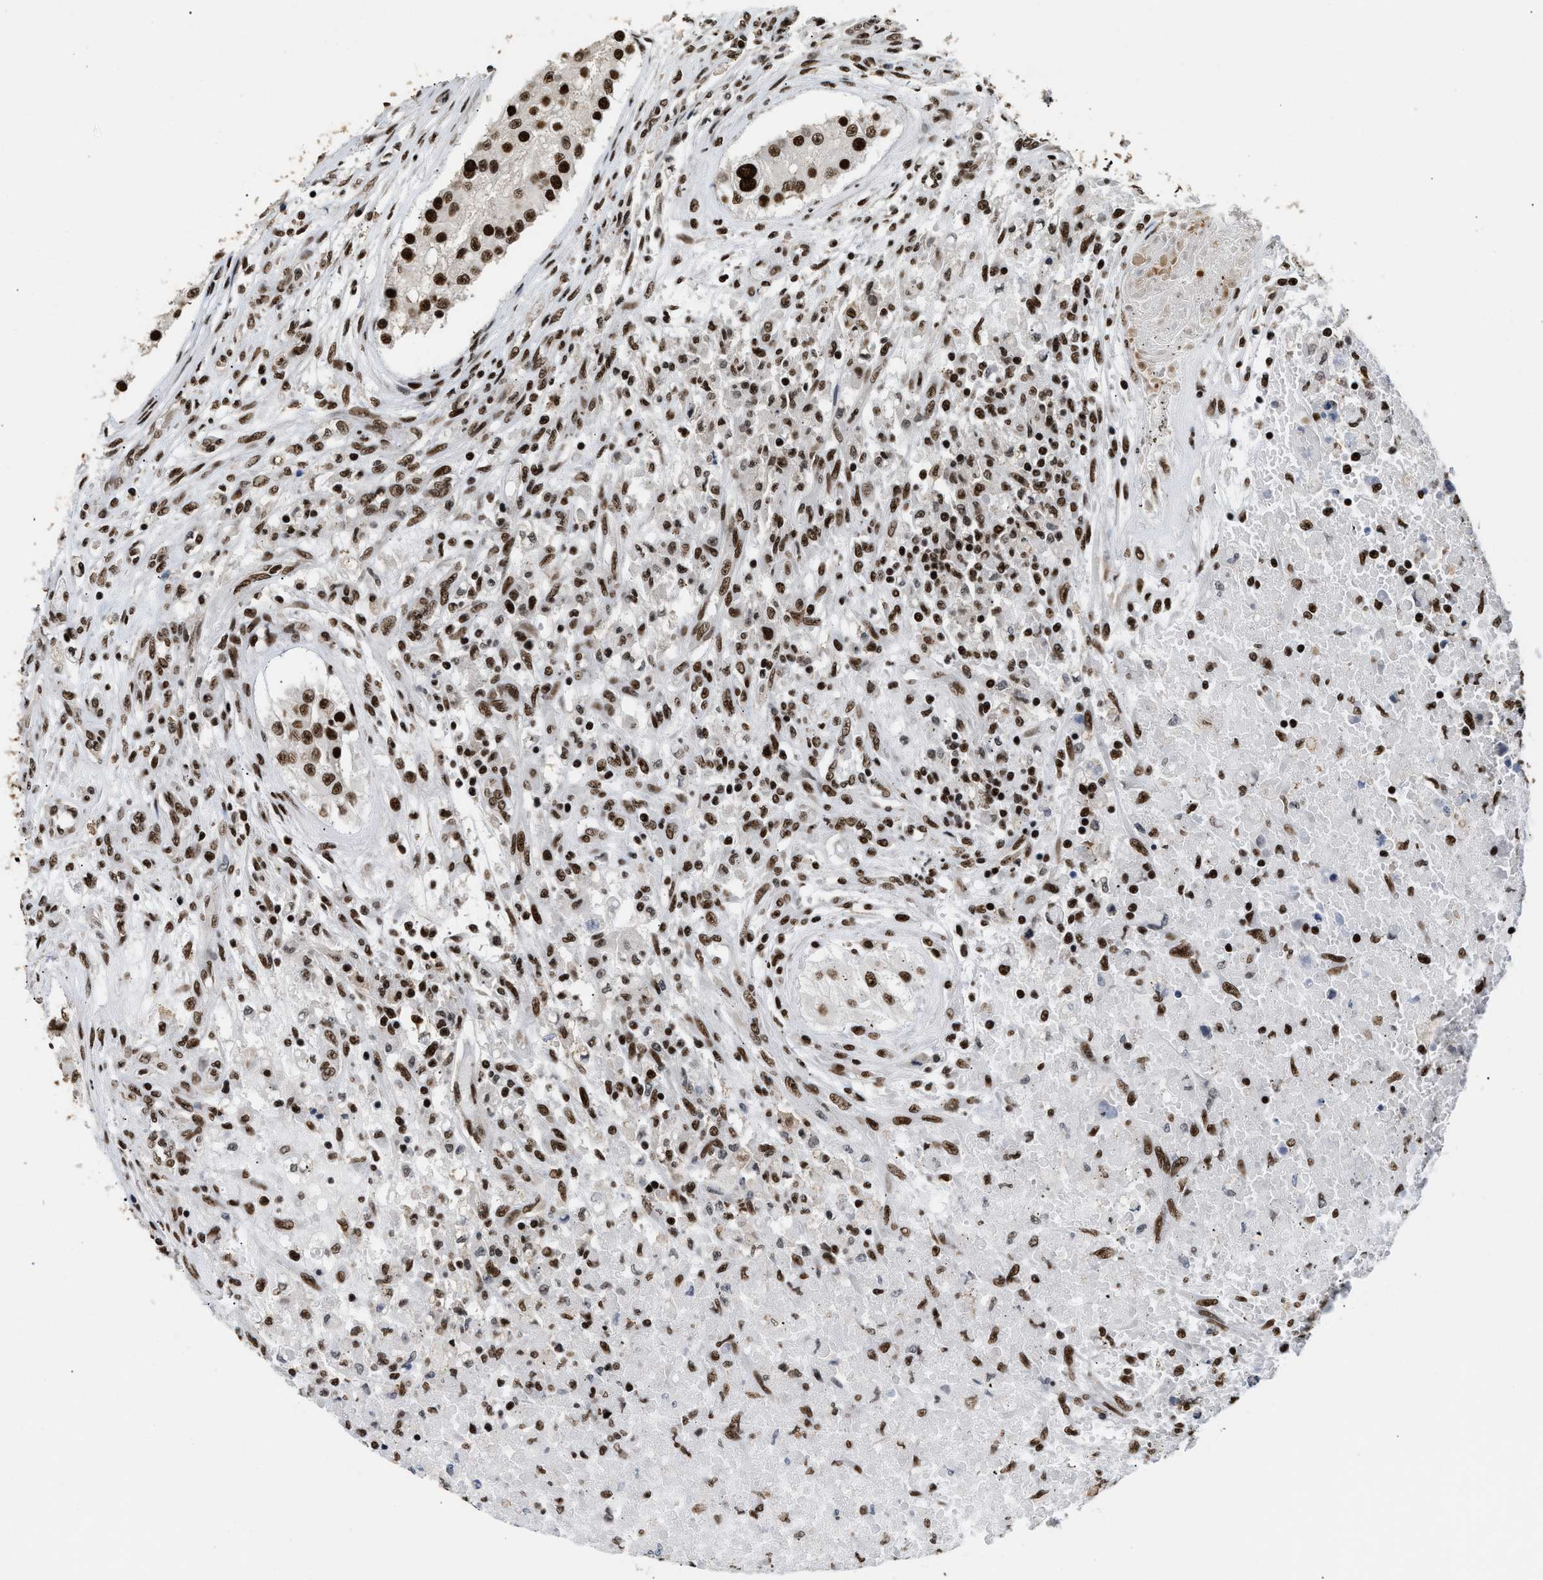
{"staining": {"intensity": "strong", "quantity": ">75%", "location": "nuclear"}, "tissue": "testis cancer", "cell_type": "Tumor cells", "image_type": "cancer", "snomed": [{"axis": "morphology", "description": "Carcinoma, Embryonal, NOS"}, {"axis": "topography", "description": "Testis"}], "caption": "Embryonal carcinoma (testis) tissue shows strong nuclear expression in approximately >75% of tumor cells, visualized by immunohistochemistry.", "gene": "RAD21", "patient": {"sex": "male", "age": 25}}